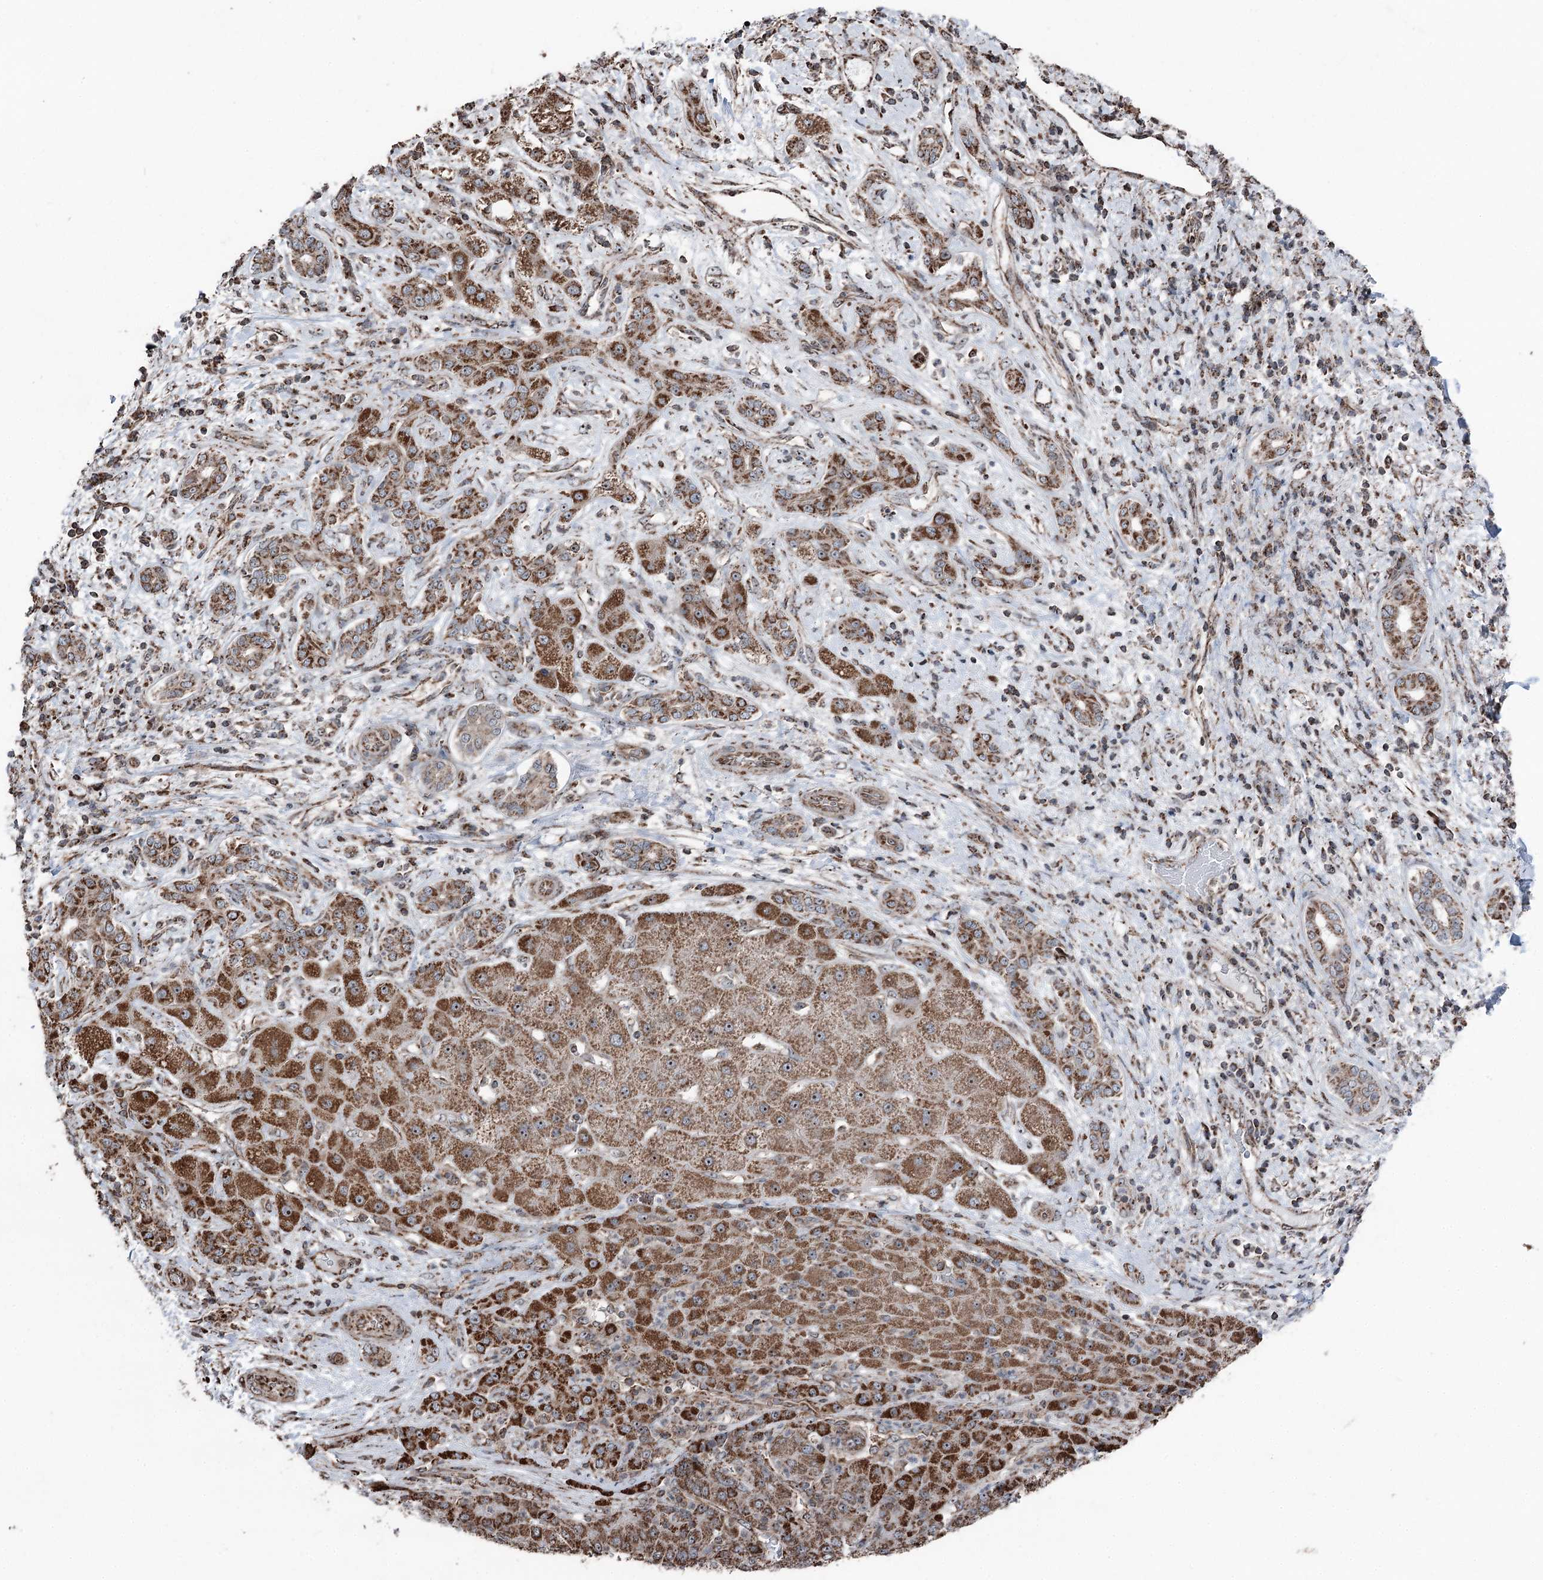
{"staining": {"intensity": "moderate", "quantity": ">75%", "location": "cytoplasmic/membranous,nuclear"}, "tissue": "liver cancer", "cell_type": "Tumor cells", "image_type": "cancer", "snomed": [{"axis": "morphology", "description": "Carcinoma, Hepatocellular, NOS"}, {"axis": "topography", "description": "Liver"}], "caption": "This image reveals immunohistochemistry (IHC) staining of human liver cancer, with medium moderate cytoplasmic/membranous and nuclear expression in approximately >75% of tumor cells.", "gene": "STEEP1", "patient": {"sex": "male", "age": 65}}